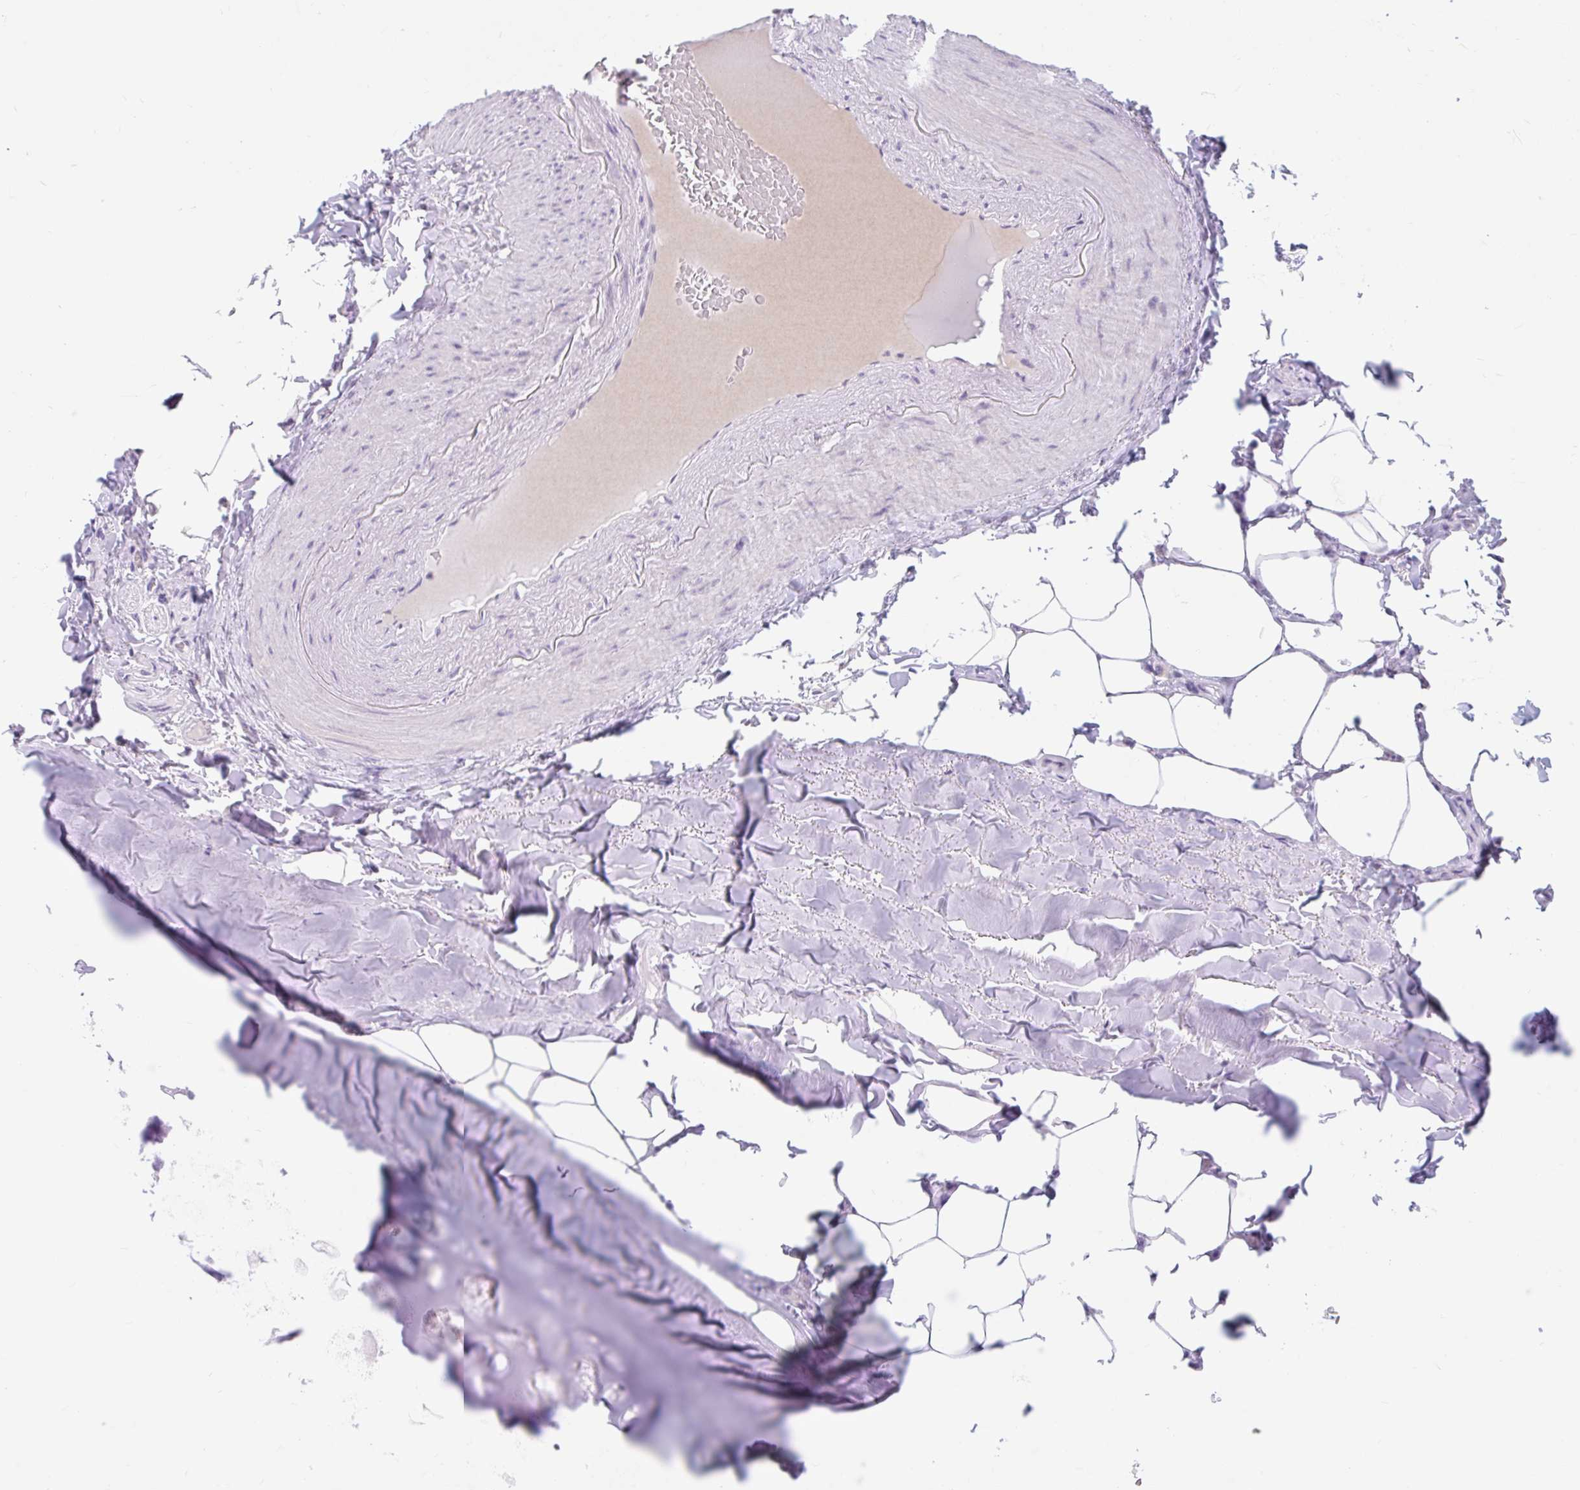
{"staining": {"intensity": "negative", "quantity": "none", "location": "none"}, "tissue": "adipose tissue", "cell_type": "Adipocytes", "image_type": "normal", "snomed": [{"axis": "morphology", "description": "Normal tissue, NOS"}, {"axis": "topography", "description": "Bronchus"}], "caption": "Photomicrograph shows no protein expression in adipocytes of unremarkable adipose tissue. Brightfield microscopy of immunohistochemistry (IHC) stained with DAB (3,3'-diaminobenzidine) (brown) and hematoxylin (blue), captured at high magnification.", "gene": "ITPK1", "patient": {"sex": "male", "age": 66}}